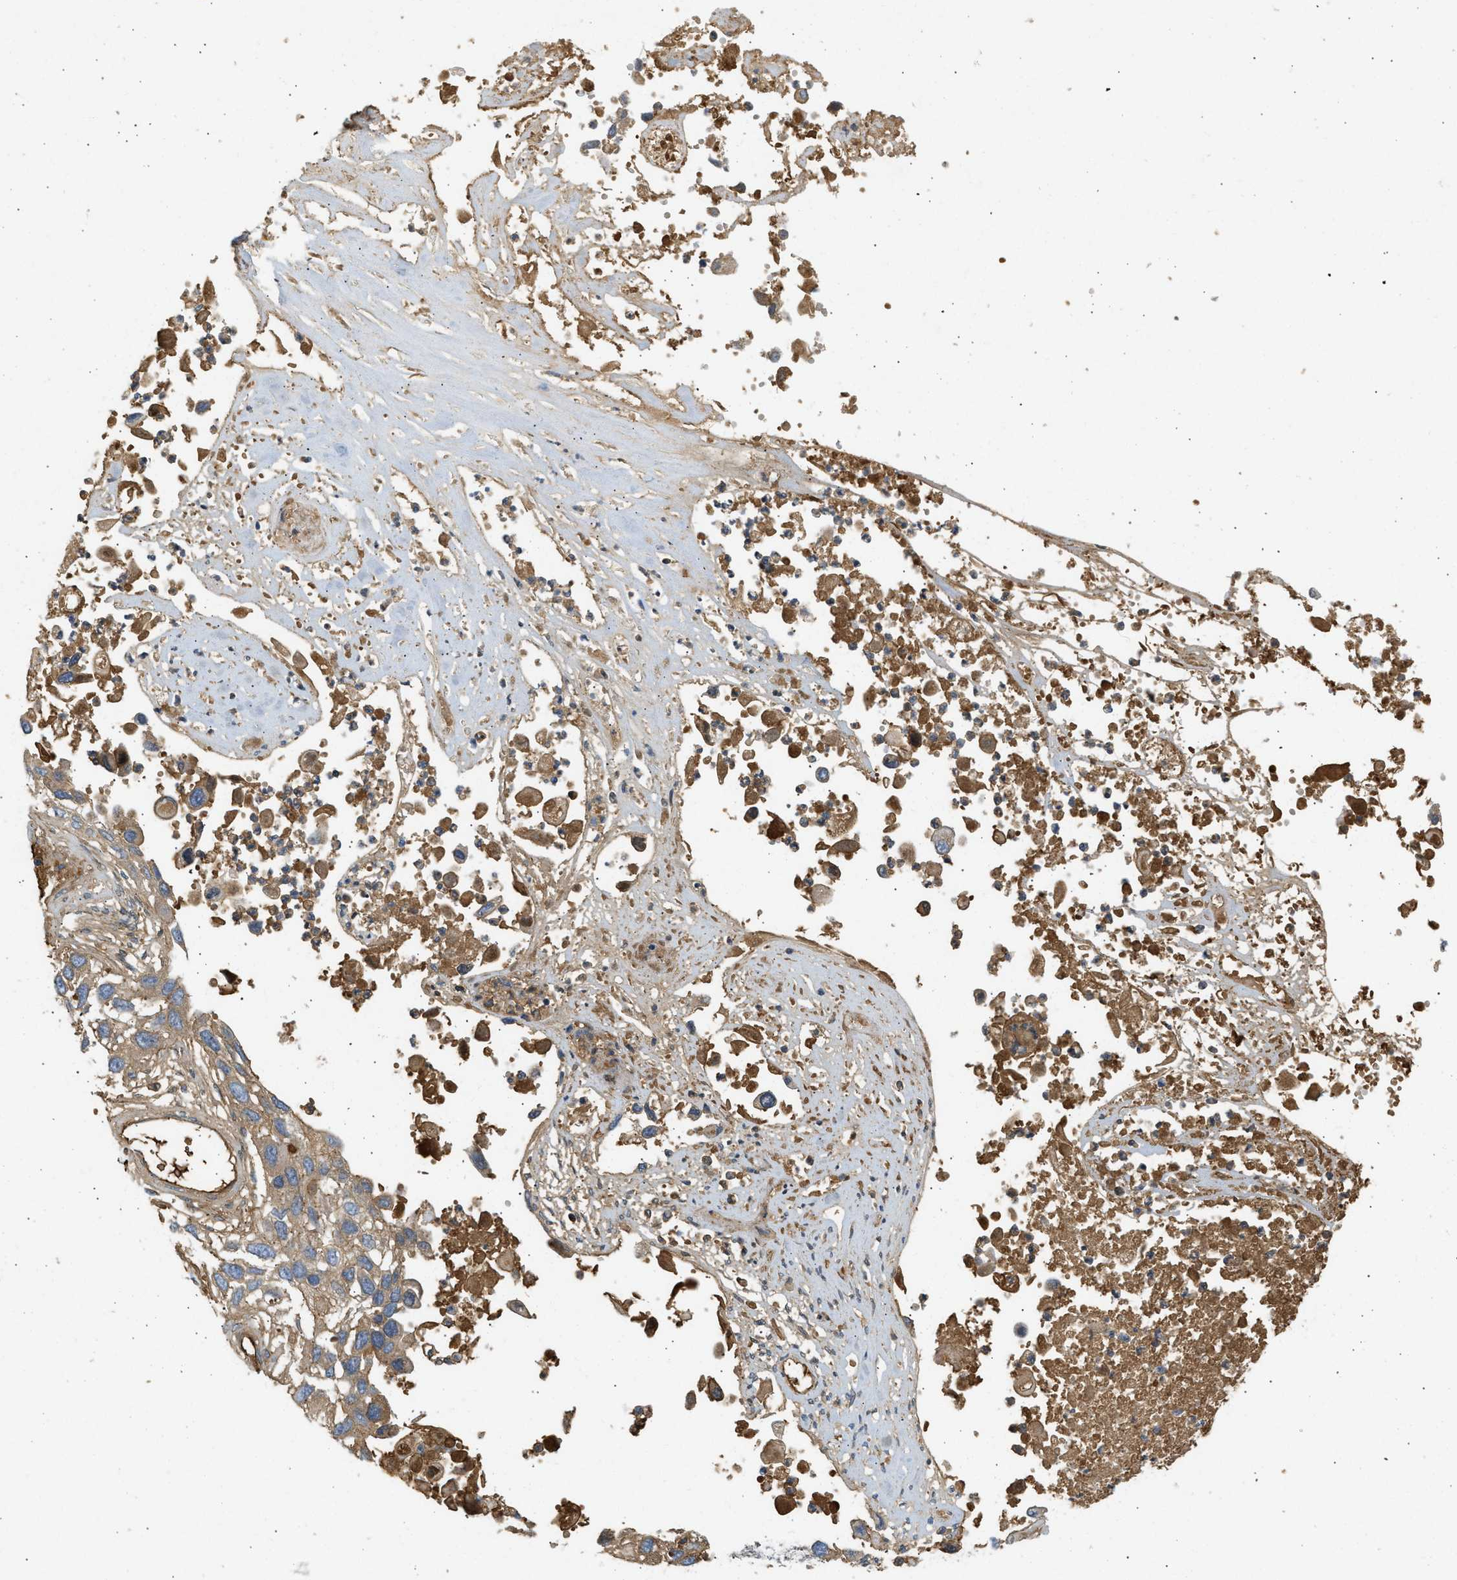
{"staining": {"intensity": "weak", "quantity": ">75%", "location": "cytoplasmic/membranous"}, "tissue": "lung cancer", "cell_type": "Tumor cells", "image_type": "cancer", "snomed": [{"axis": "morphology", "description": "Squamous cell carcinoma, NOS"}, {"axis": "topography", "description": "Lung"}], "caption": "Weak cytoplasmic/membranous protein positivity is present in approximately >75% of tumor cells in squamous cell carcinoma (lung). The staining is performed using DAB brown chromogen to label protein expression. The nuclei are counter-stained blue using hematoxylin.", "gene": "F8", "patient": {"sex": "male", "age": 71}}